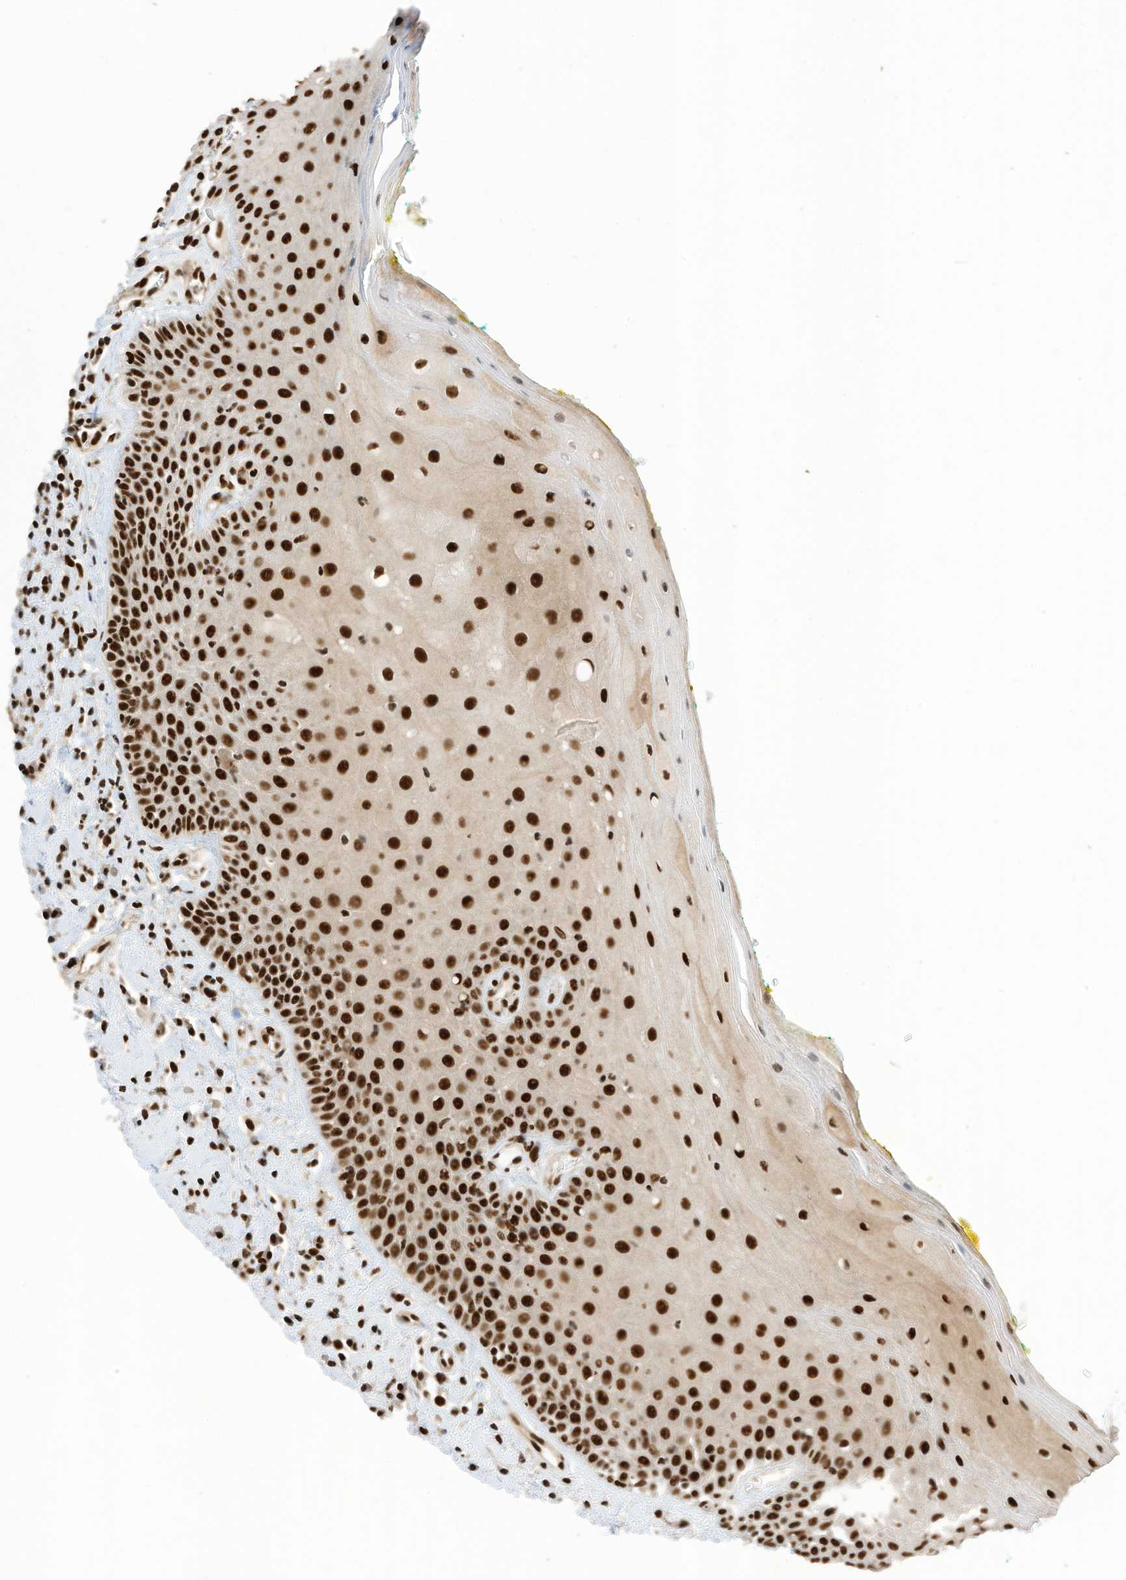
{"staining": {"intensity": "strong", "quantity": ">75%", "location": "nuclear"}, "tissue": "oral mucosa", "cell_type": "Squamous epithelial cells", "image_type": "normal", "snomed": [{"axis": "morphology", "description": "Normal tissue, NOS"}, {"axis": "morphology", "description": "Squamous cell carcinoma, NOS"}, {"axis": "topography", "description": "Oral tissue"}, {"axis": "topography", "description": "Head-Neck"}], "caption": "DAB immunohistochemical staining of normal oral mucosa reveals strong nuclear protein expression in approximately >75% of squamous epithelial cells. (Brightfield microscopy of DAB IHC at high magnification).", "gene": "SF3A3", "patient": {"sex": "female", "age": 70}}